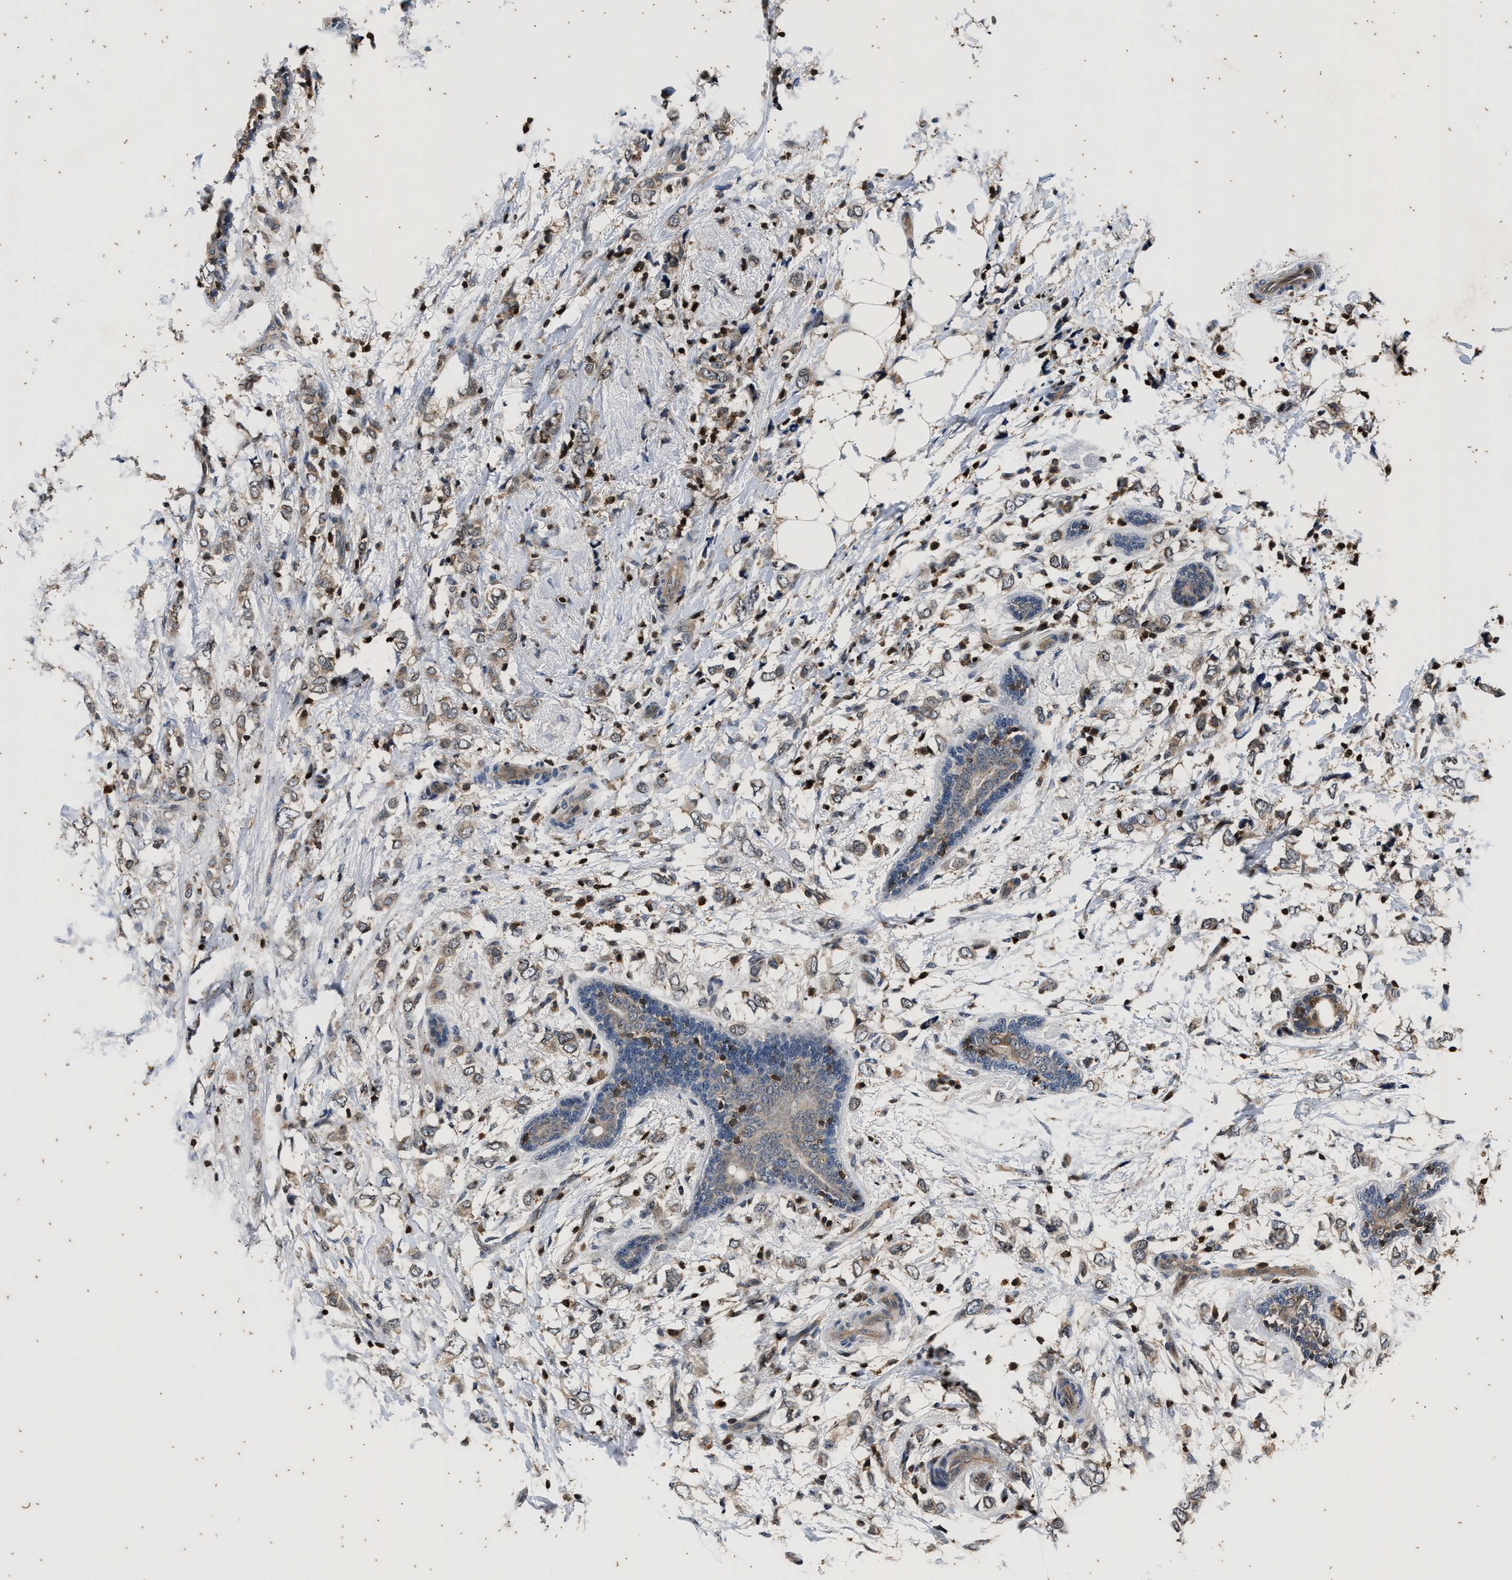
{"staining": {"intensity": "weak", "quantity": "25%-75%", "location": "cytoplasmic/membranous"}, "tissue": "breast cancer", "cell_type": "Tumor cells", "image_type": "cancer", "snomed": [{"axis": "morphology", "description": "Normal tissue, NOS"}, {"axis": "morphology", "description": "Lobular carcinoma"}, {"axis": "topography", "description": "Breast"}], "caption": "The micrograph exhibits a brown stain indicating the presence of a protein in the cytoplasmic/membranous of tumor cells in breast cancer (lobular carcinoma). The protein is stained brown, and the nuclei are stained in blue (DAB IHC with brightfield microscopy, high magnification).", "gene": "PTPN7", "patient": {"sex": "female", "age": 47}}